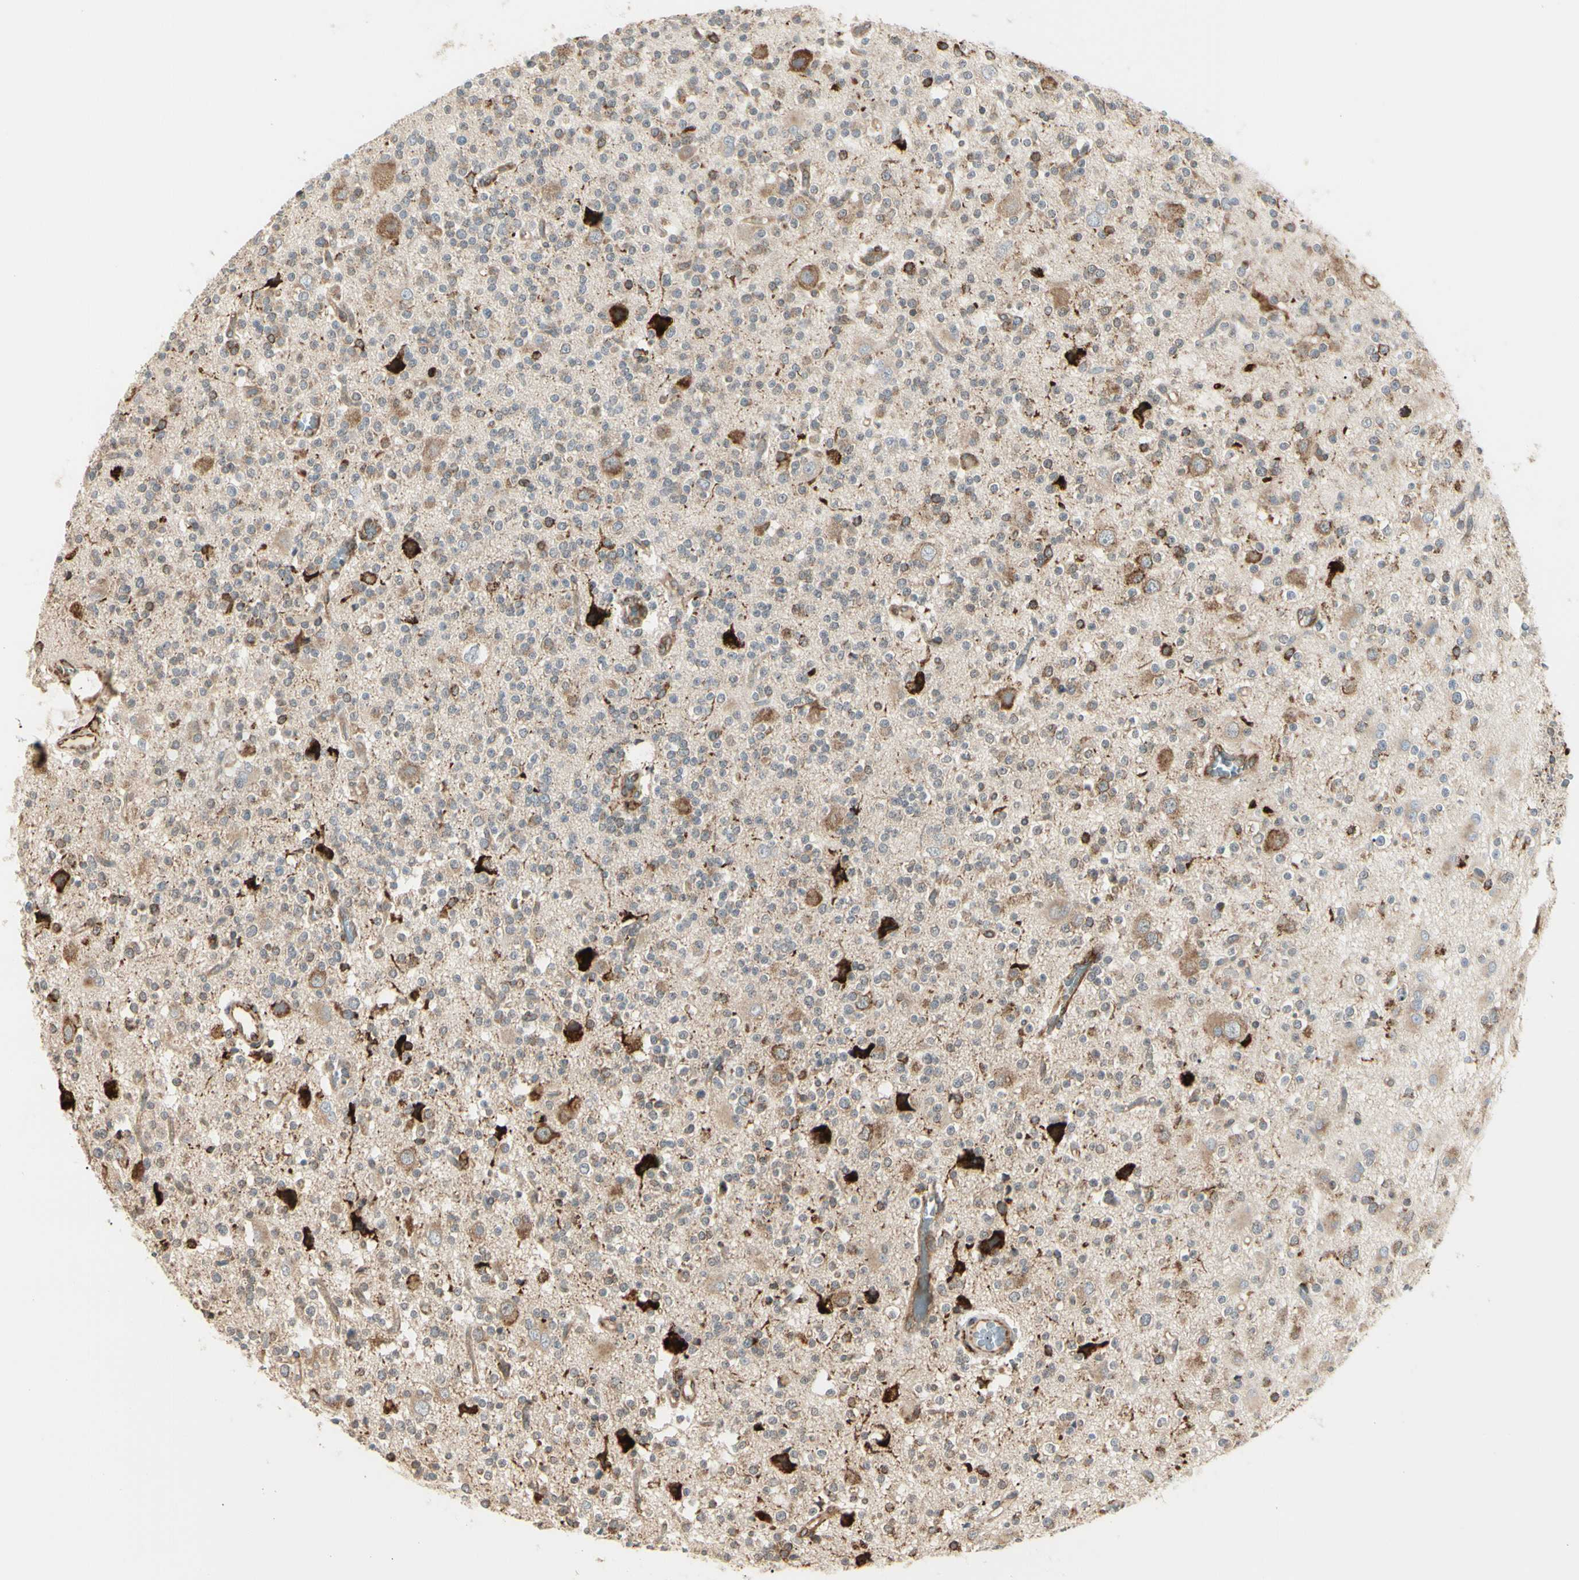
{"staining": {"intensity": "moderate", "quantity": "<25%", "location": "cytoplasmic/membranous"}, "tissue": "glioma", "cell_type": "Tumor cells", "image_type": "cancer", "snomed": [{"axis": "morphology", "description": "Glioma, malignant, High grade"}, {"axis": "topography", "description": "Brain"}], "caption": "Moderate cytoplasmic/membranous expression is seen in about <25% of tumor cells in glioma. (Brightfield microscopy of DAB IHC at high magnification).", "gene": "HSP90B1", "patient": {"sex": "male", "age": 47}}